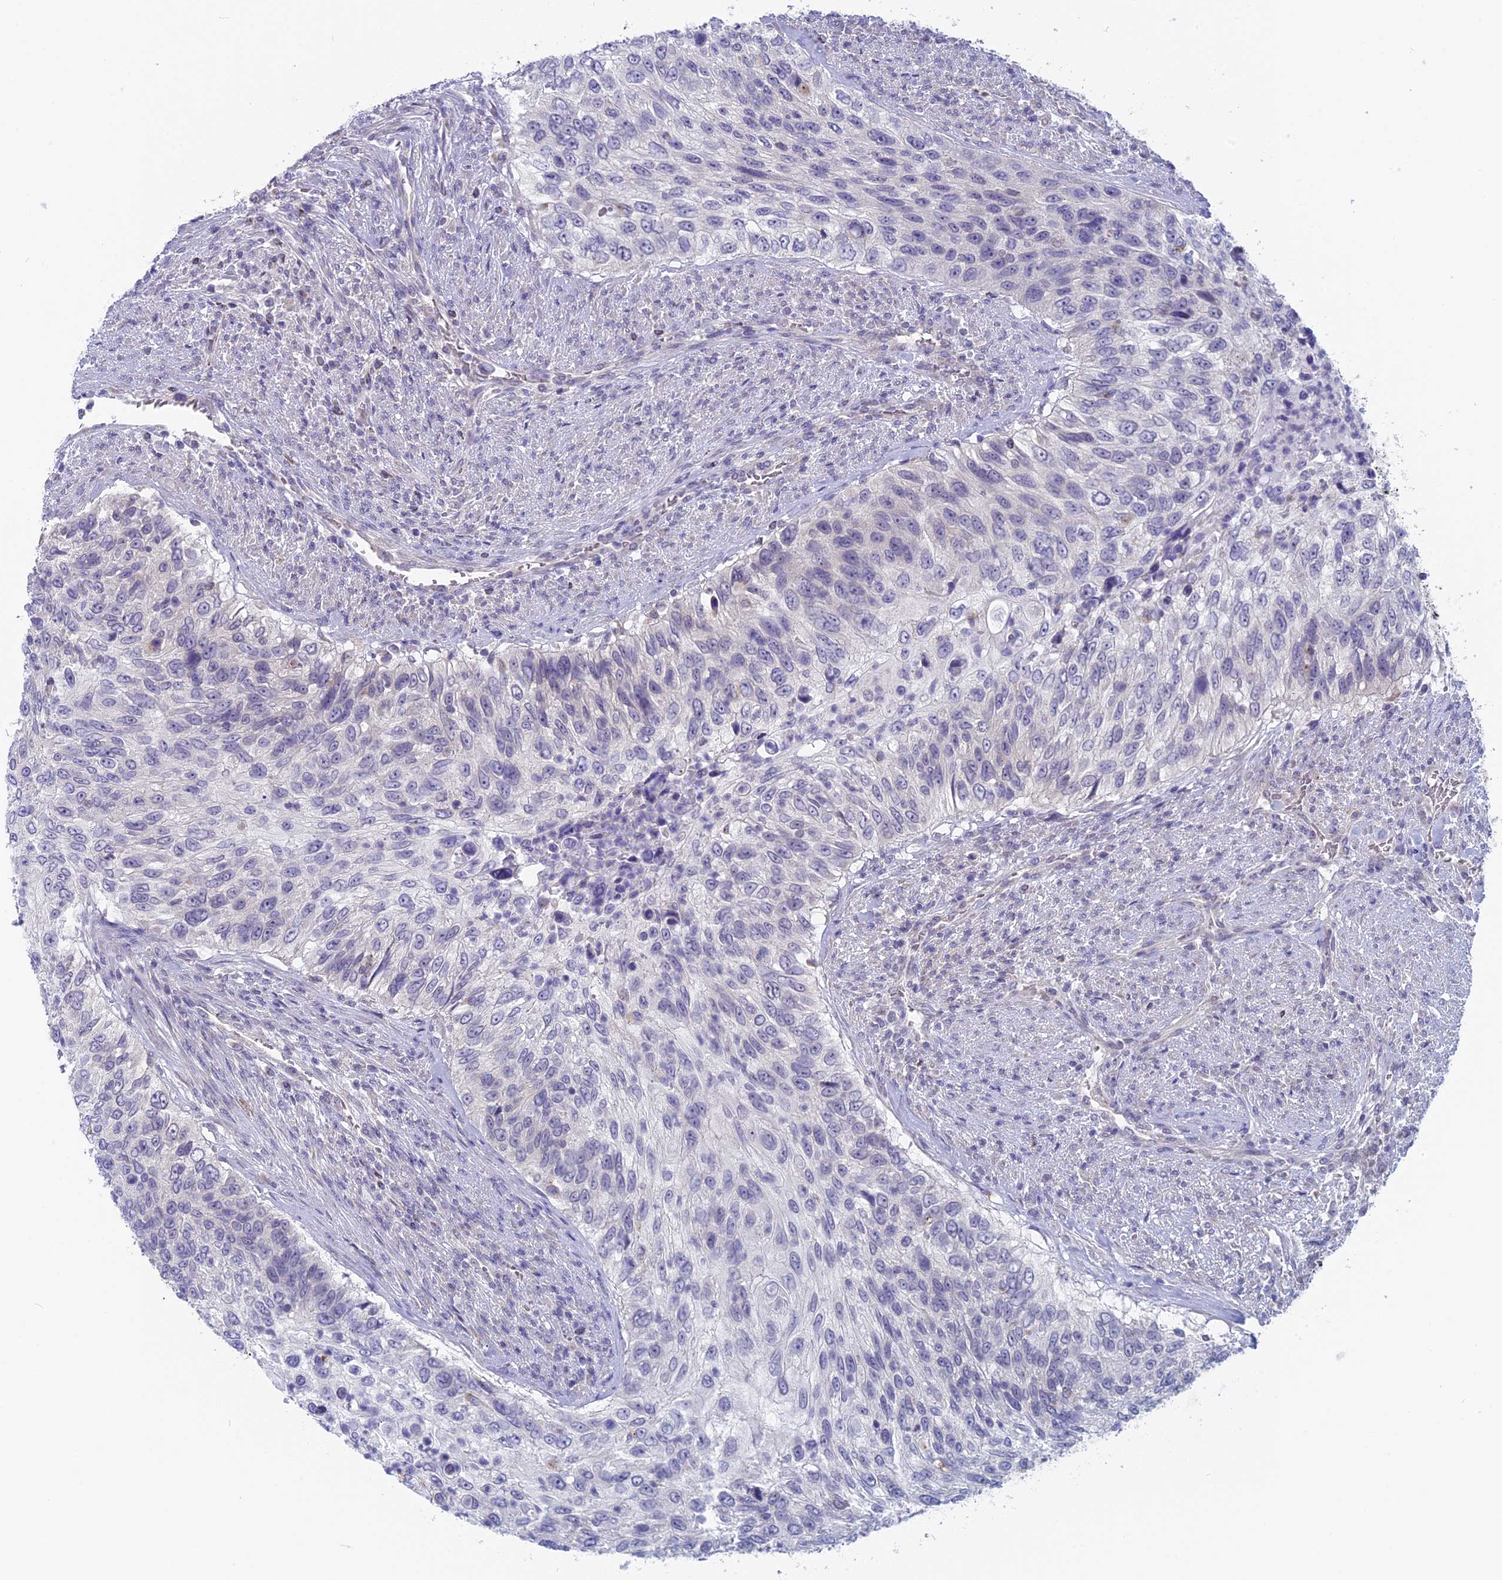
{"staining": {"intensity": "negative", "quantity": "none", "location": "none"}, "tissue": "urothelial cancer", "cell_type": "Tumor cells", "image_type": "cancer", "snomed": [{"axis": "morphology", "description": "Urothelial carcinoma, High grade"}, {"axis": "topography", "description": "Urinary bladder"}], "caption": "The immunohistochemistry (IHC) micrograph has no significant positivity in tumor cells of high-grade urothelial carcinoma tissue.", "gene": "MRI1", "patient": {"sex": "female", "age": 60}}